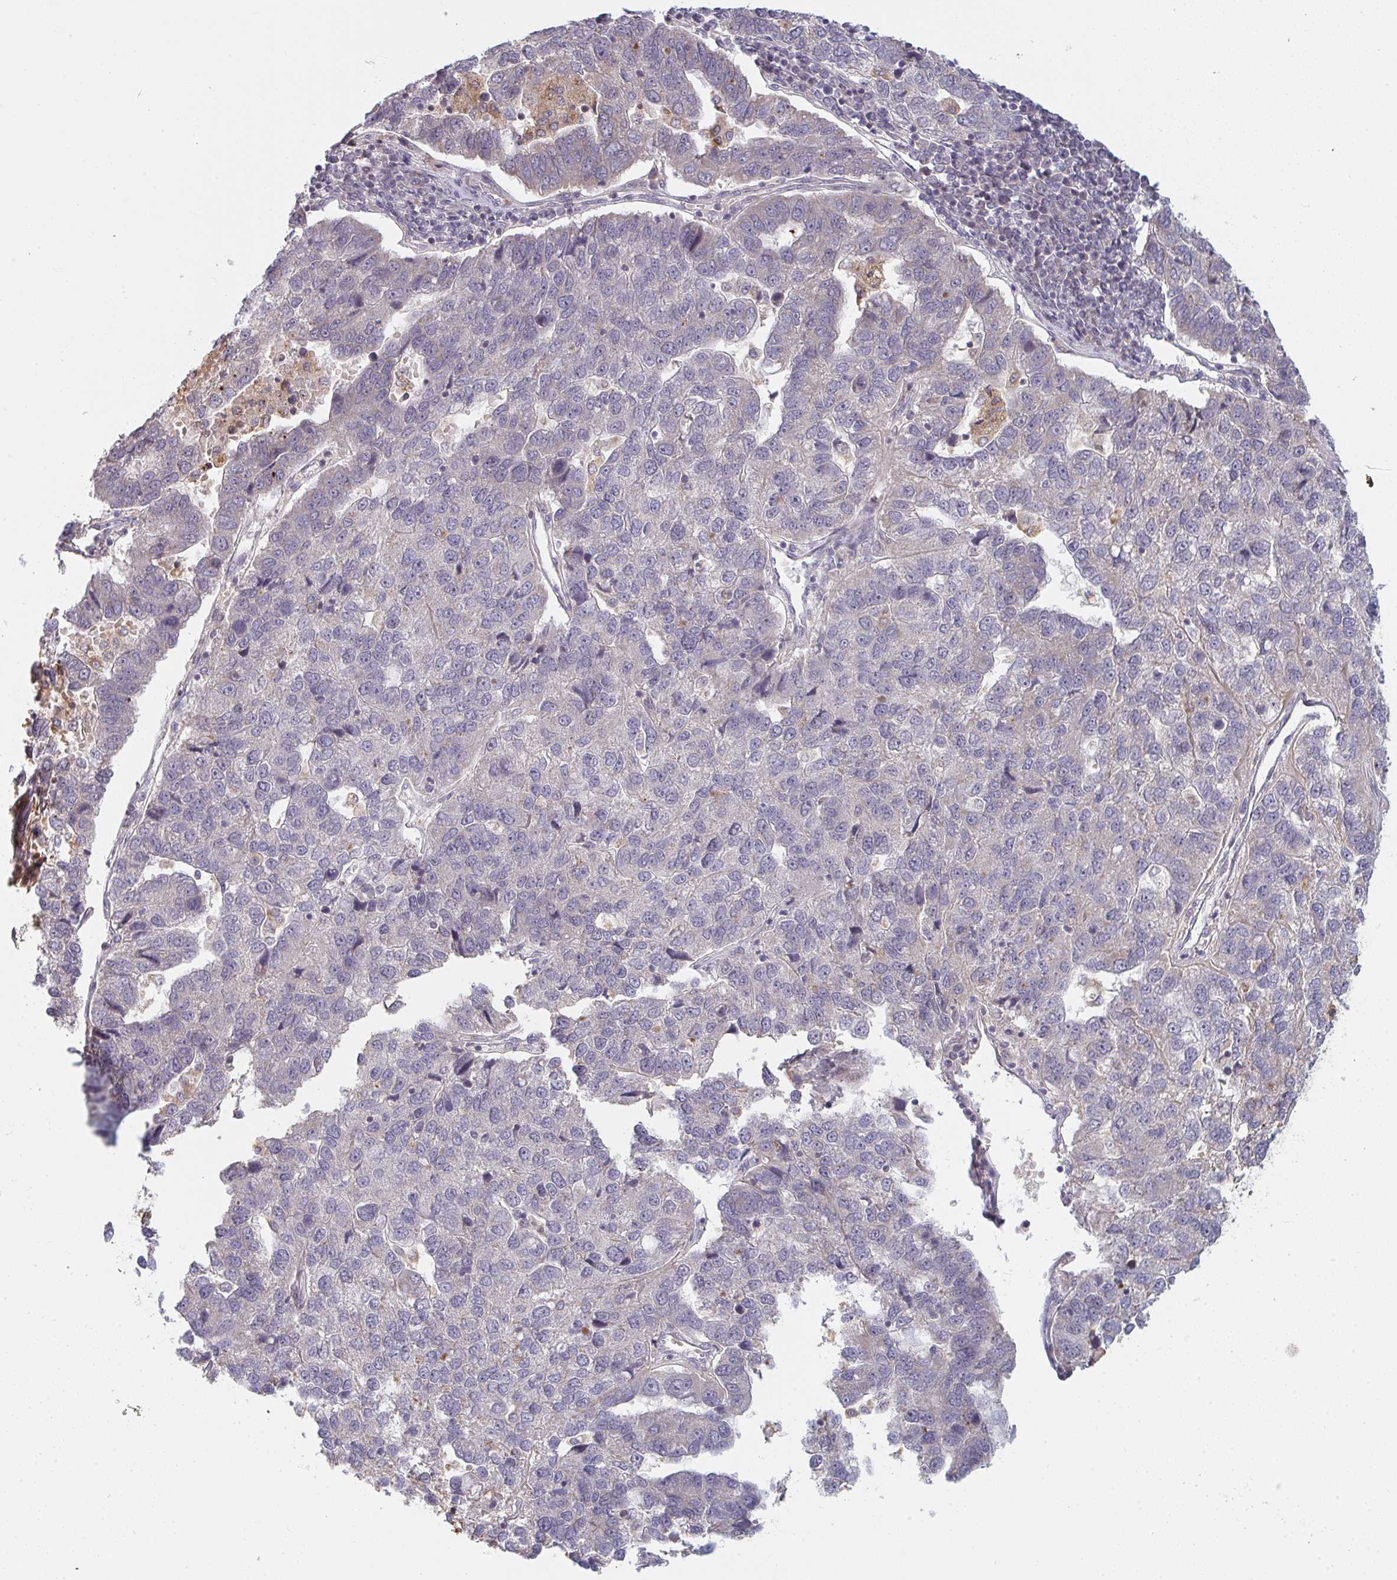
{"staining": {"intensity": "negative", "quantity": "none", "location": "none"}, "tissue": "pancreatic cancer", "cell_type": "Tumor cells", "image_type": "cancer", "snomed": [{"axis": "morphology", "description": "Adenocarcinoma, NOS"}, {"axis": "topography", "description": "Pancreas"}], "caption": "High magnification brightfield microscopy of pancreatic cancer (adenocarcinoma) stained with DAB (brown) and counterstained with hematoxylin (blue): tumor cells show no significant staining.", "gene": "DCST1", "patient": {"sex": "female", "age": 61}}